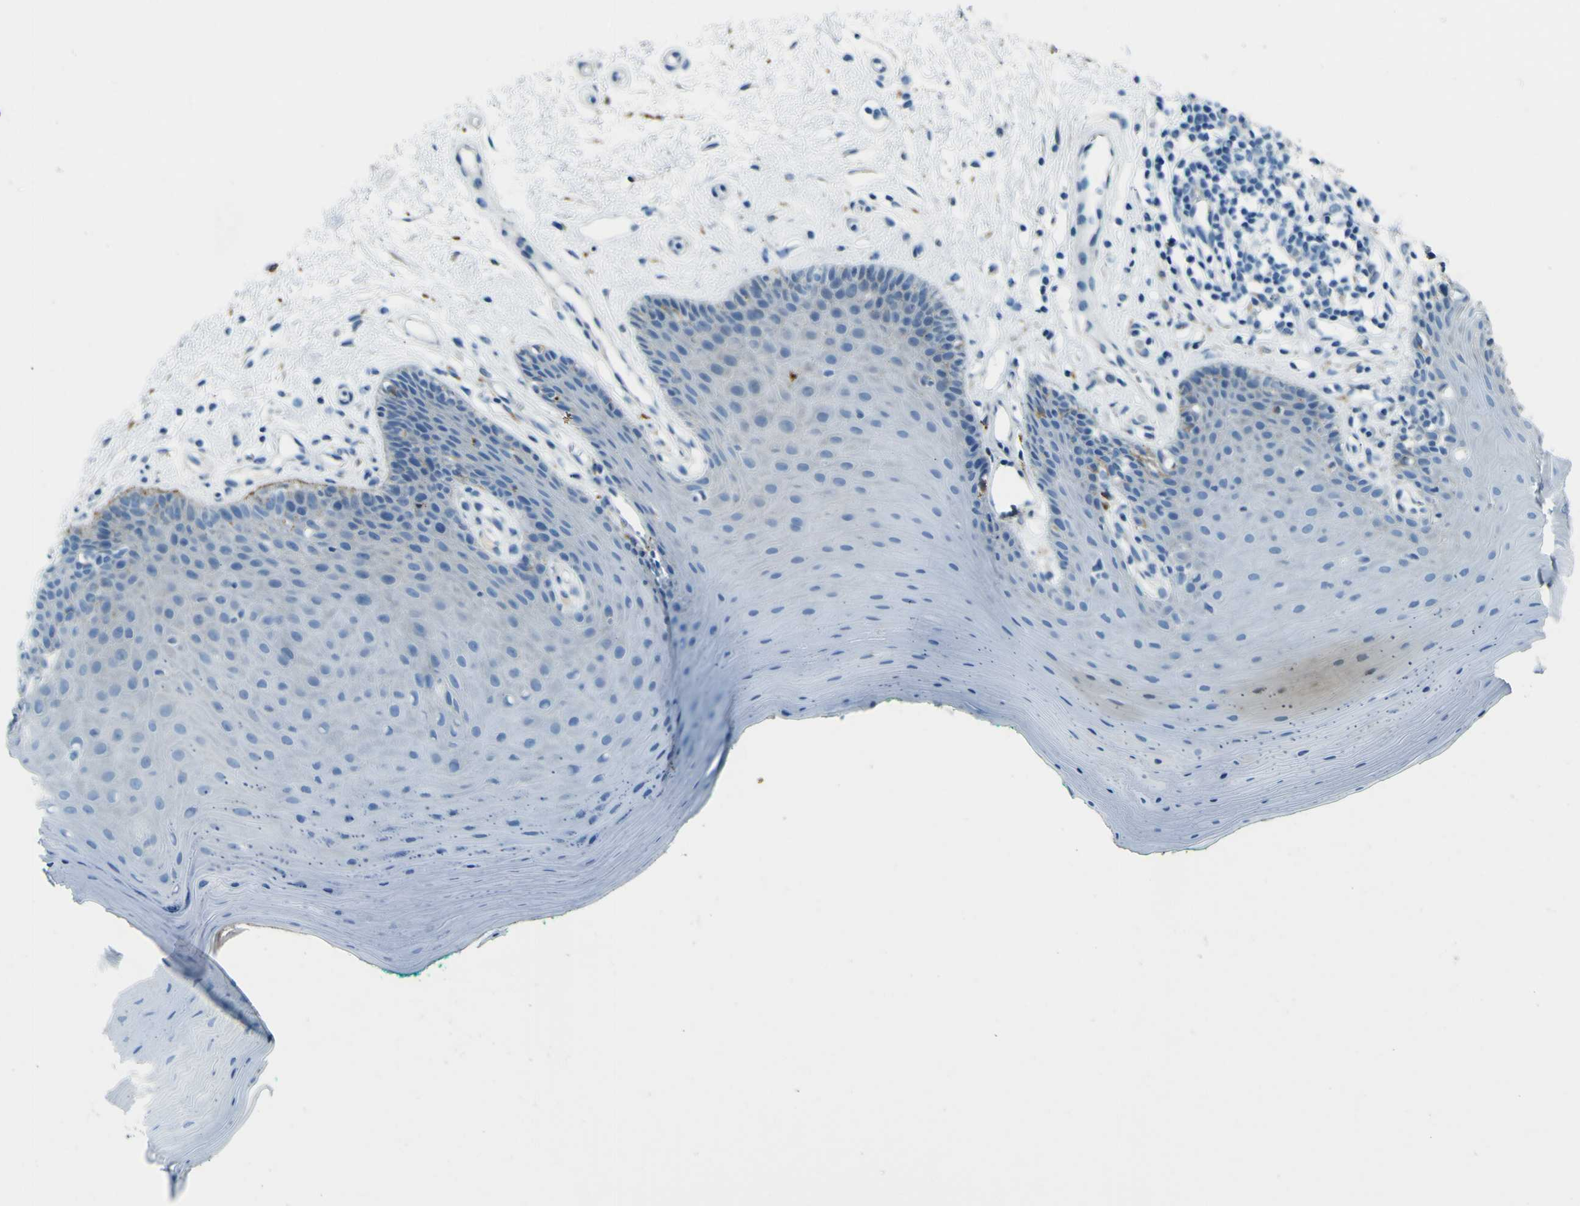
{"staining": {"intensity": "negative", "quantity": "none", "location": "none"}, "tissue": "oral mucosa", "cell_type": "Squamous epithelial cells", "image_type": "normal", "snomed": [{"axis": "morphology", "description": "Normal tissue, NOS"}, {"axis": "topography", "description": "Skeletal muscle"}, {"axis": "topography", "description": "Oral tissue"}], "caption": "This is a histopathology image of IHC staining of normal oral mucosa, which shows no expression in squamous epithelial cells. (Brightfield microscopy of DAB immunohistochemistry at high magnification).", "gene": "PDE9A", "patient": {"sex": "male", "age": 58}}